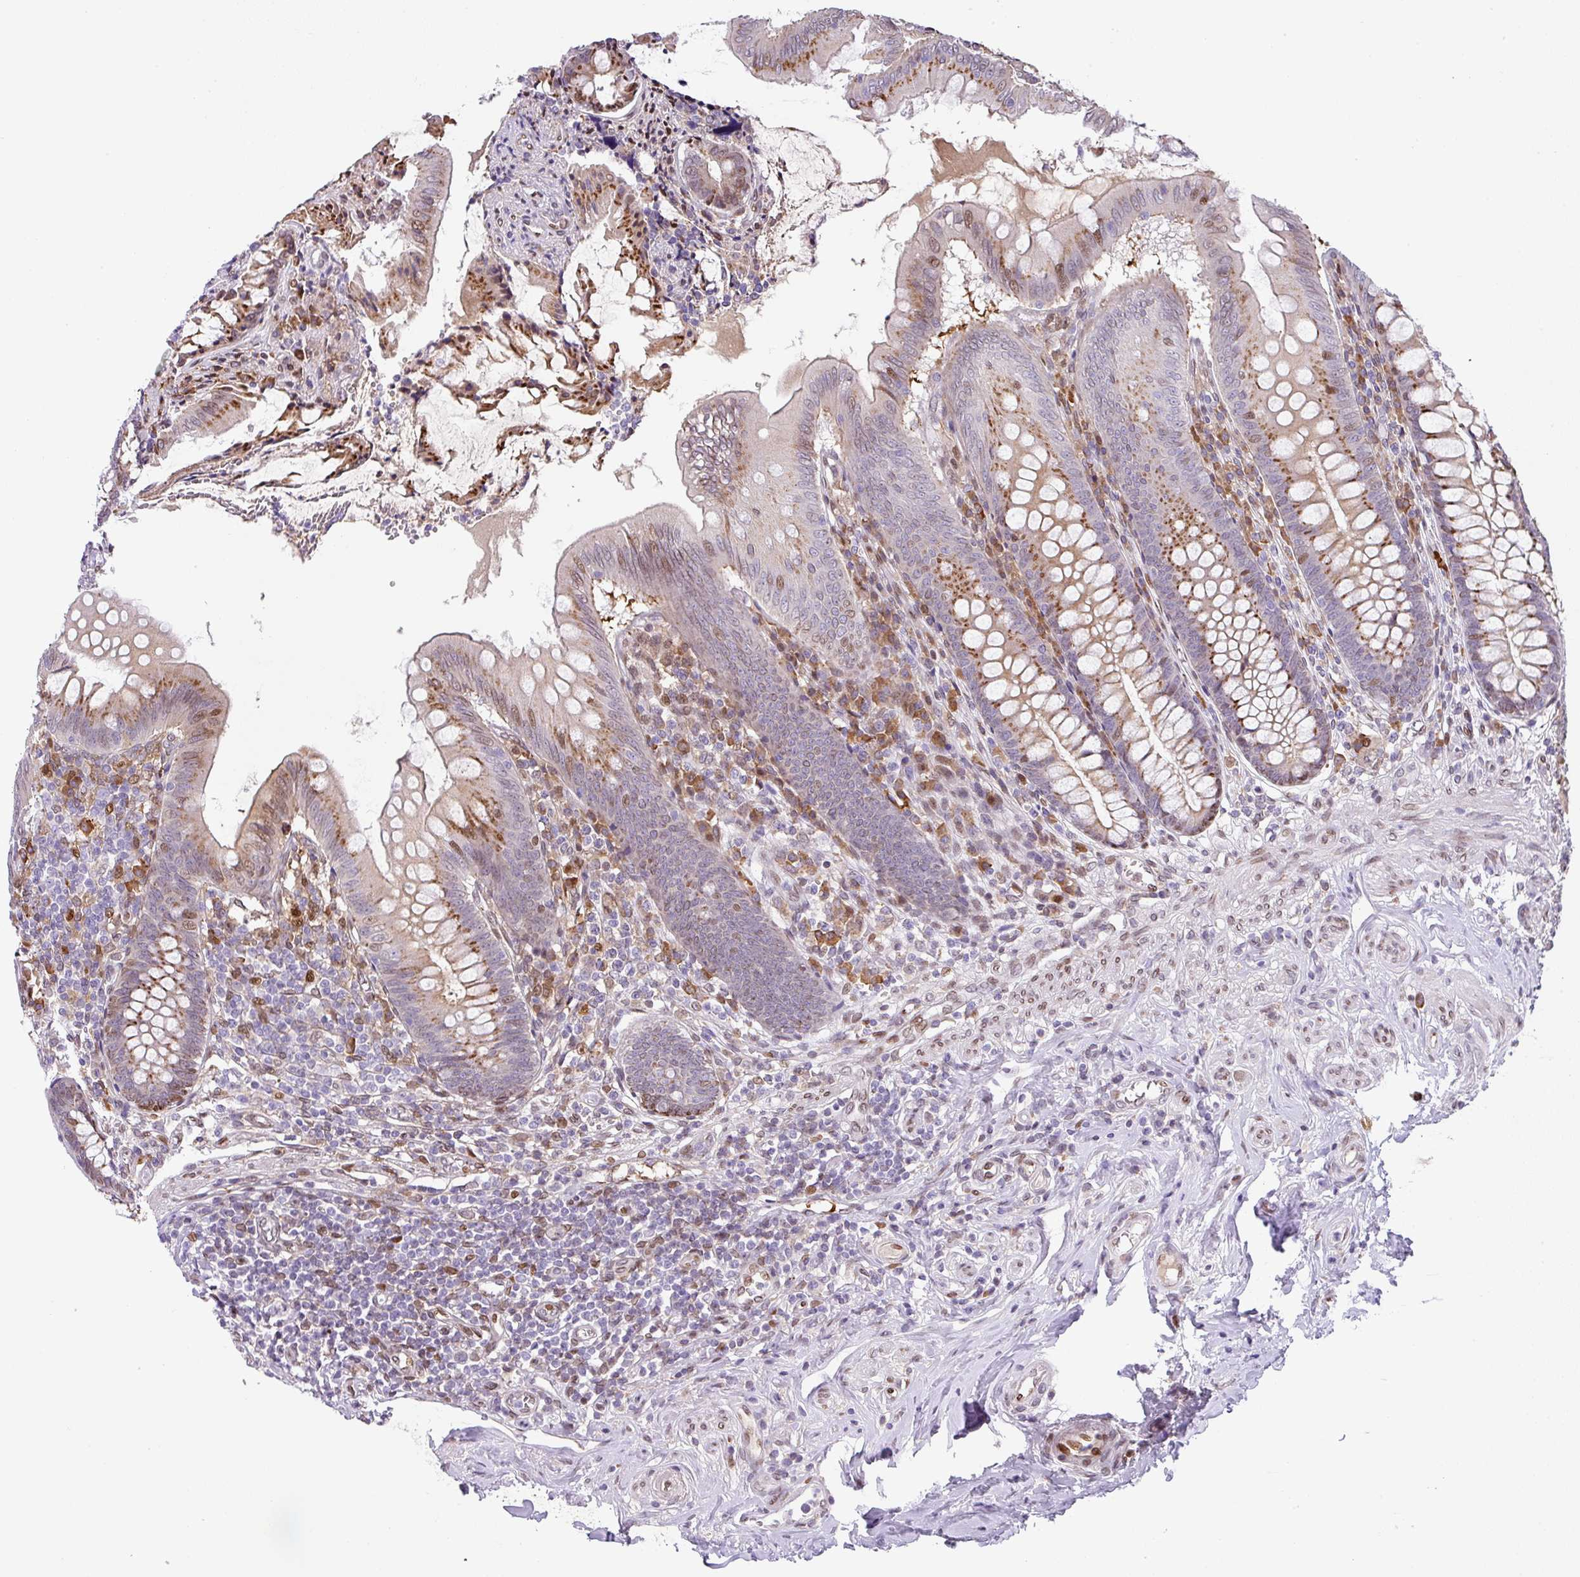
{"staining": {"intensity": "moderate", "quantity": ">75%", "location": "cytoplasmic/membranous,nuclear"}, "tissue": "appendix", "cell_type": "Glandular cells", "image_type": "normal", "snomed": [{"axis": "morphology", "description": "Normal tissue, NOS"}, {"axis": "topography", "description": "Appendix"}], "caption": "High-magnification brightfield microscopy of normal appendix stained with DAB (brown) and counterstained with hematoxylin (blue). glandular cells exhibit moderate cytoplasmic/membranous,nuclear staining is present in about>75% of cells.", "gene": "PLK1", "patient": {"sex": "female", "age": 51}}